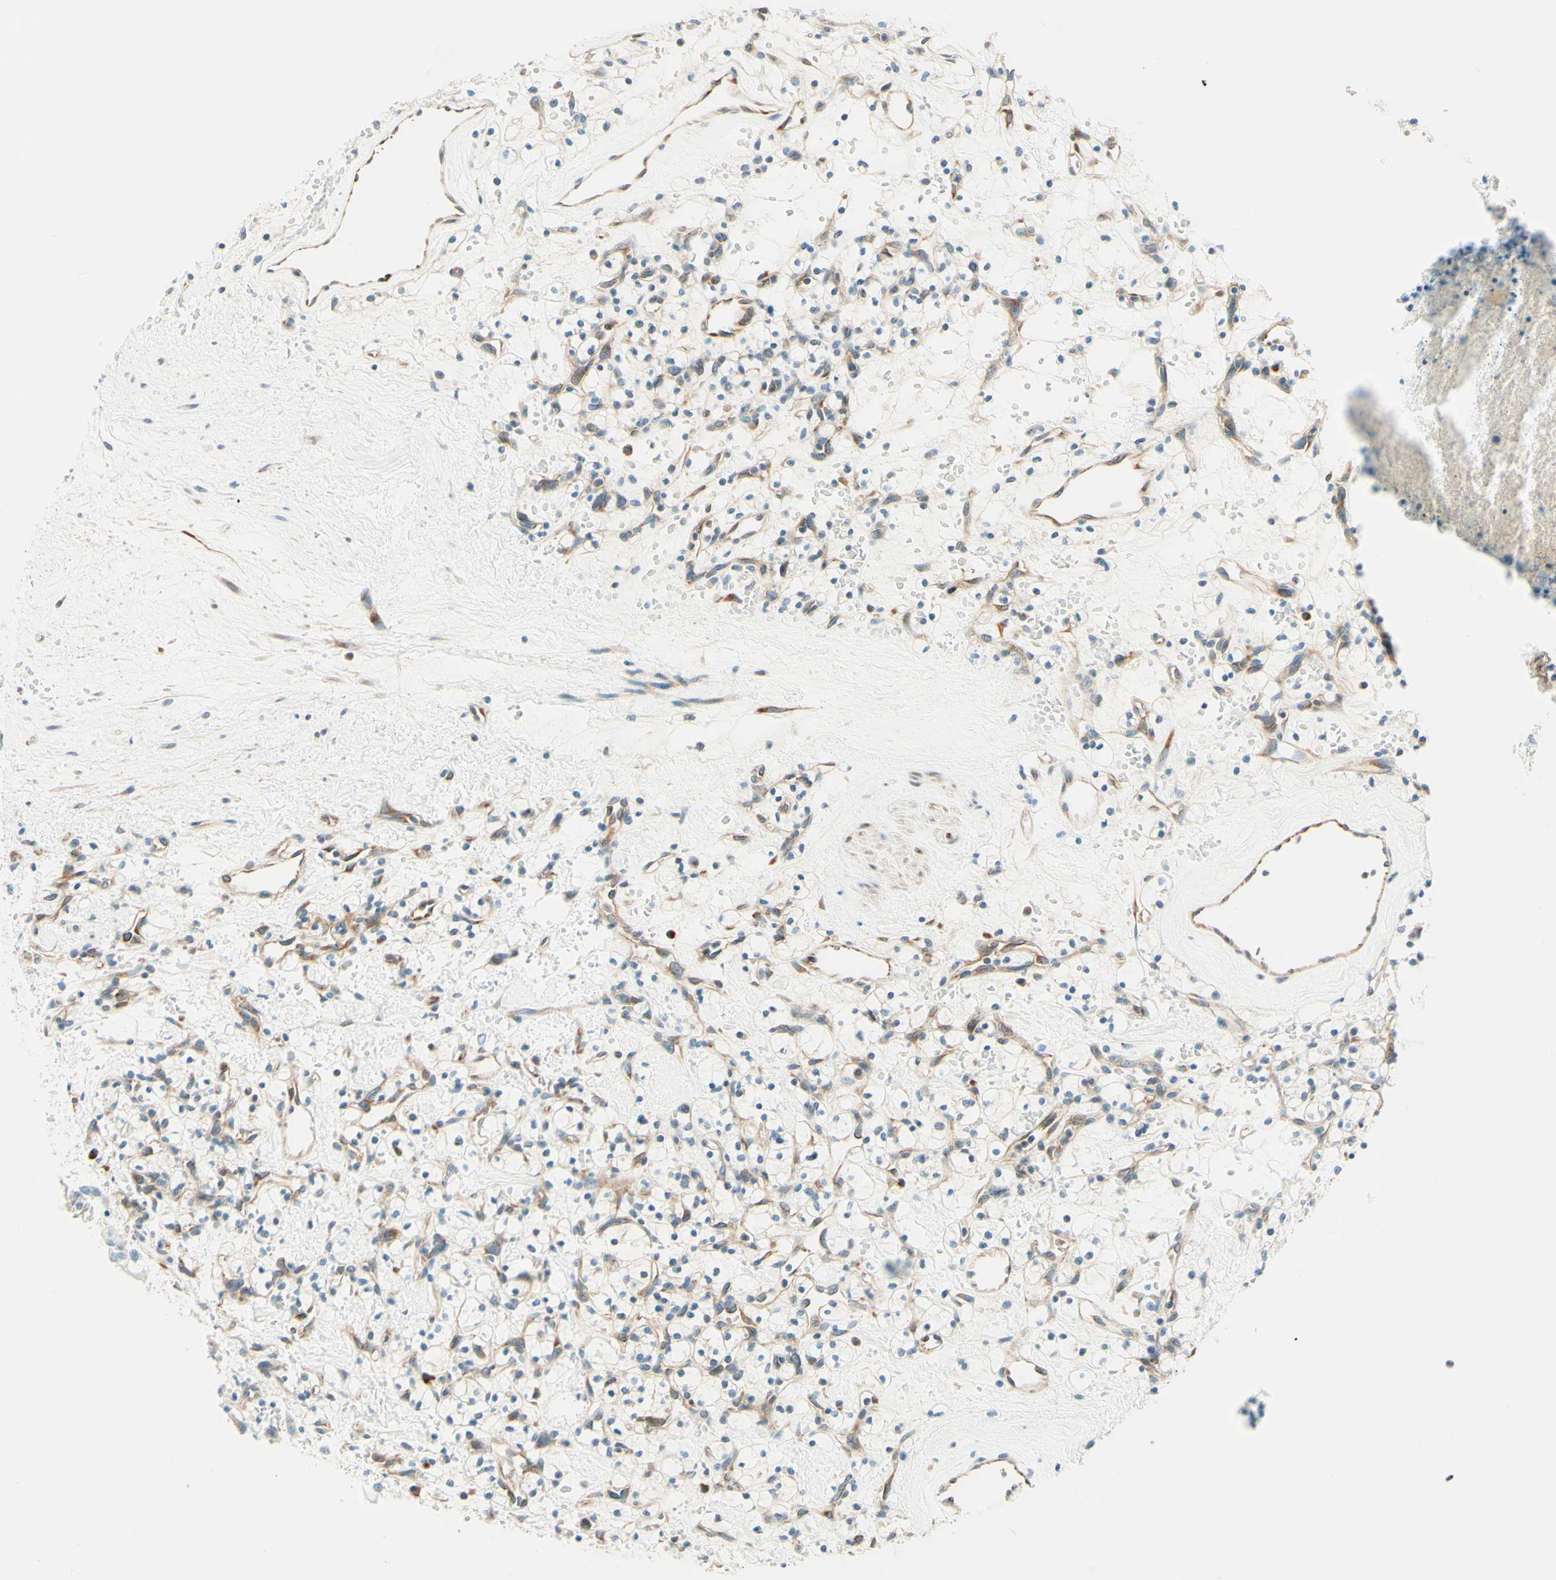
{"staining": {"intensity": "negative", "quantity": "none", "location": "none"}, "tissue": "renal cancer", "cell_type": "Tumor cells", "image_type": "cancer", "snomed": [{"axis": "morphology", "description": "Adenocarcinoma, NOS"}, {"axis": "topography", "description": "Kidney"}], "caption": "Immunohistochemistry (IHC) histopathology image of renal cancer (adenocarcinoma) stained for a protein (brown), which shows no expression in tumor cells.", "gene": "TAOK2", "patient": {"sex": "female", "age": 60}}